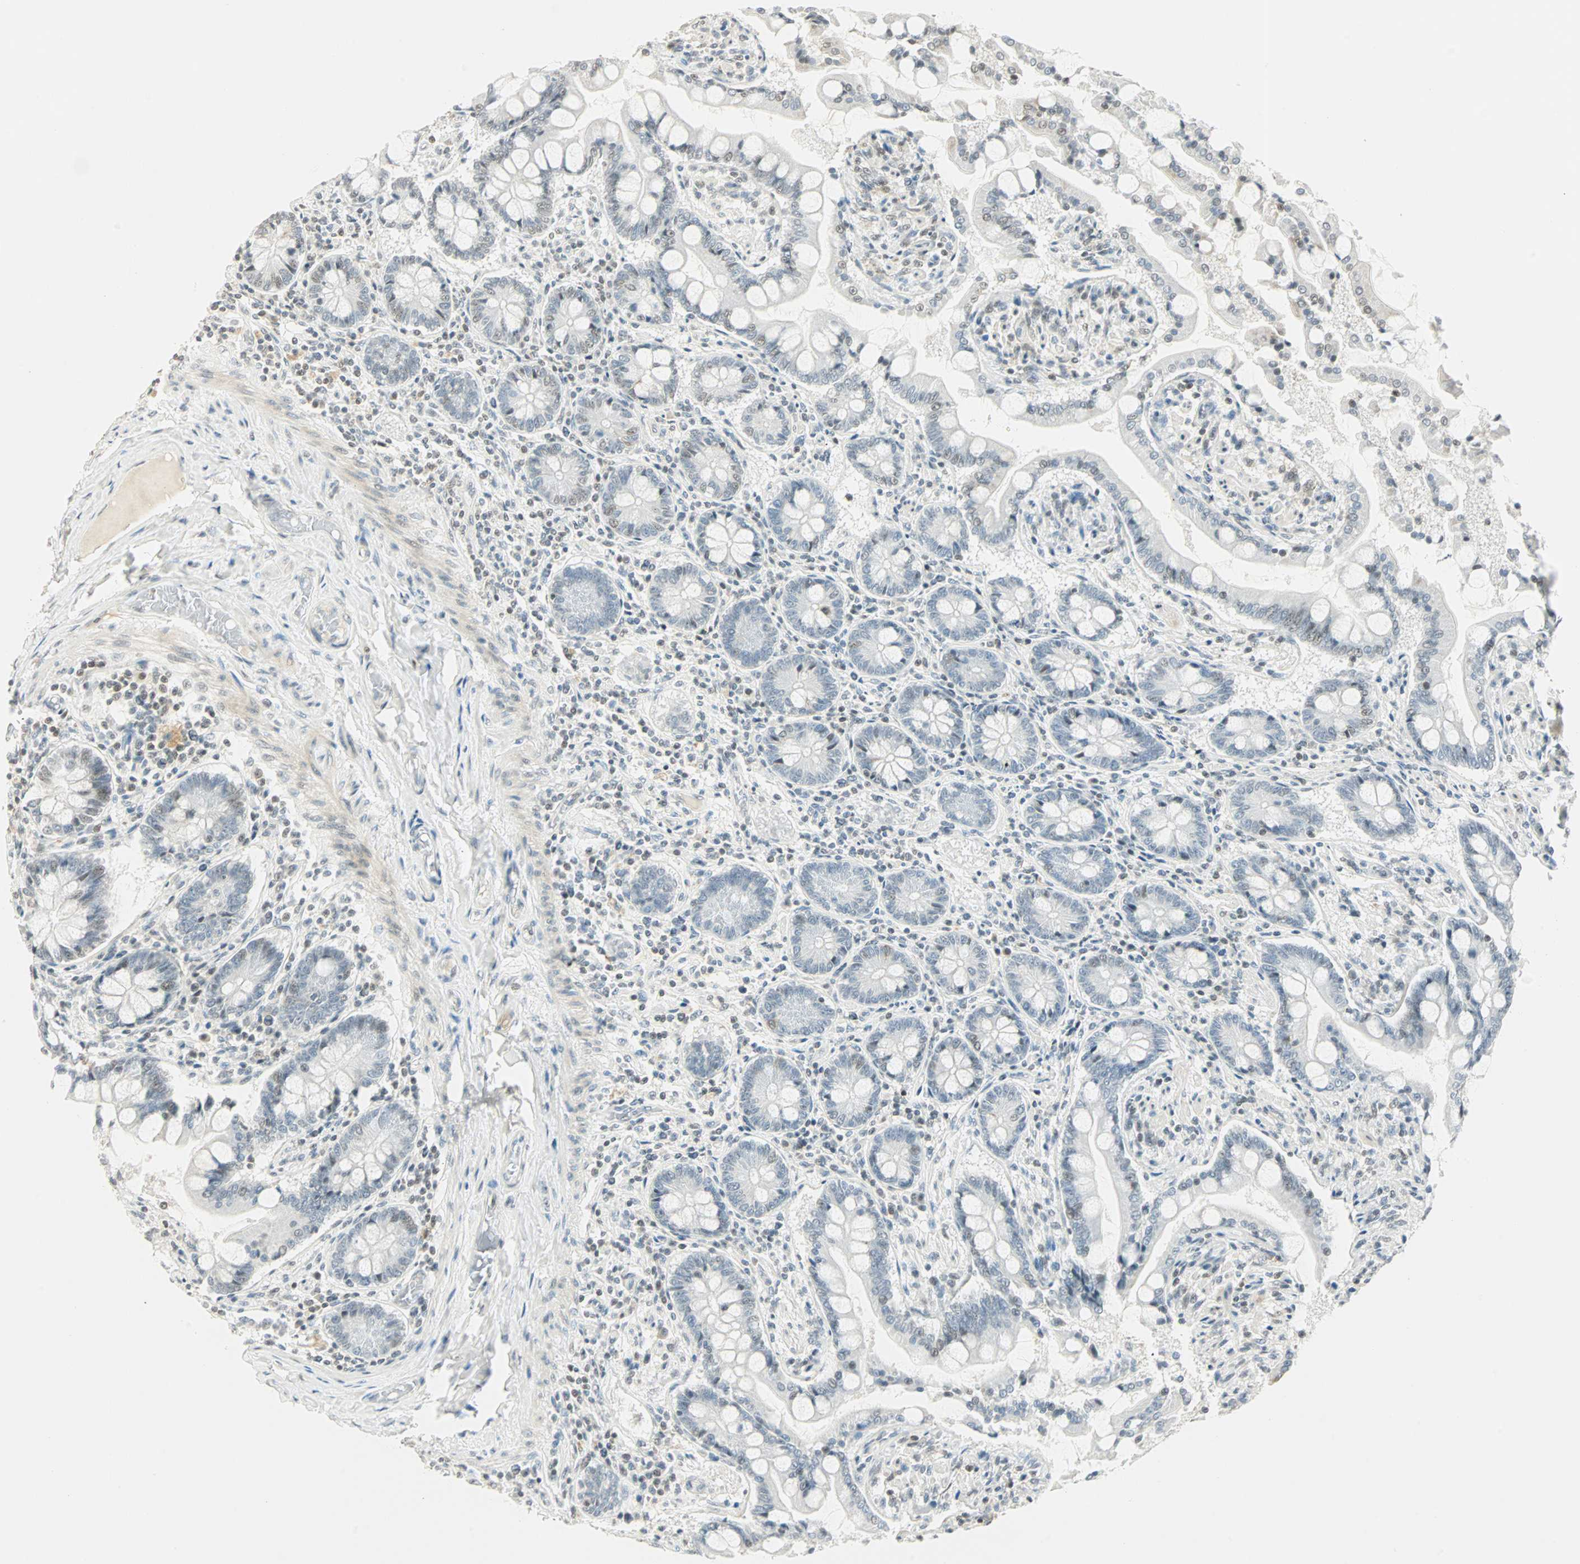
{"staining": {"intensity": "weak", "quantity": "<25%", "location": "nuclear"}, "tissue": "small intestine", "cell_type": "Glandular cells", "image_type": "normal", "snomed": [{"axis": "morphology", "description": "Normal tissue, NOS"}, {"axis": "topography", "description": "Small intestine"}], "caption": "Immunohistochemical staining of normal small intestine demonstrates no significant staining in glandular cells.", "gene": "SMAD3", "patient": {"sex": "male", "age": 41}}